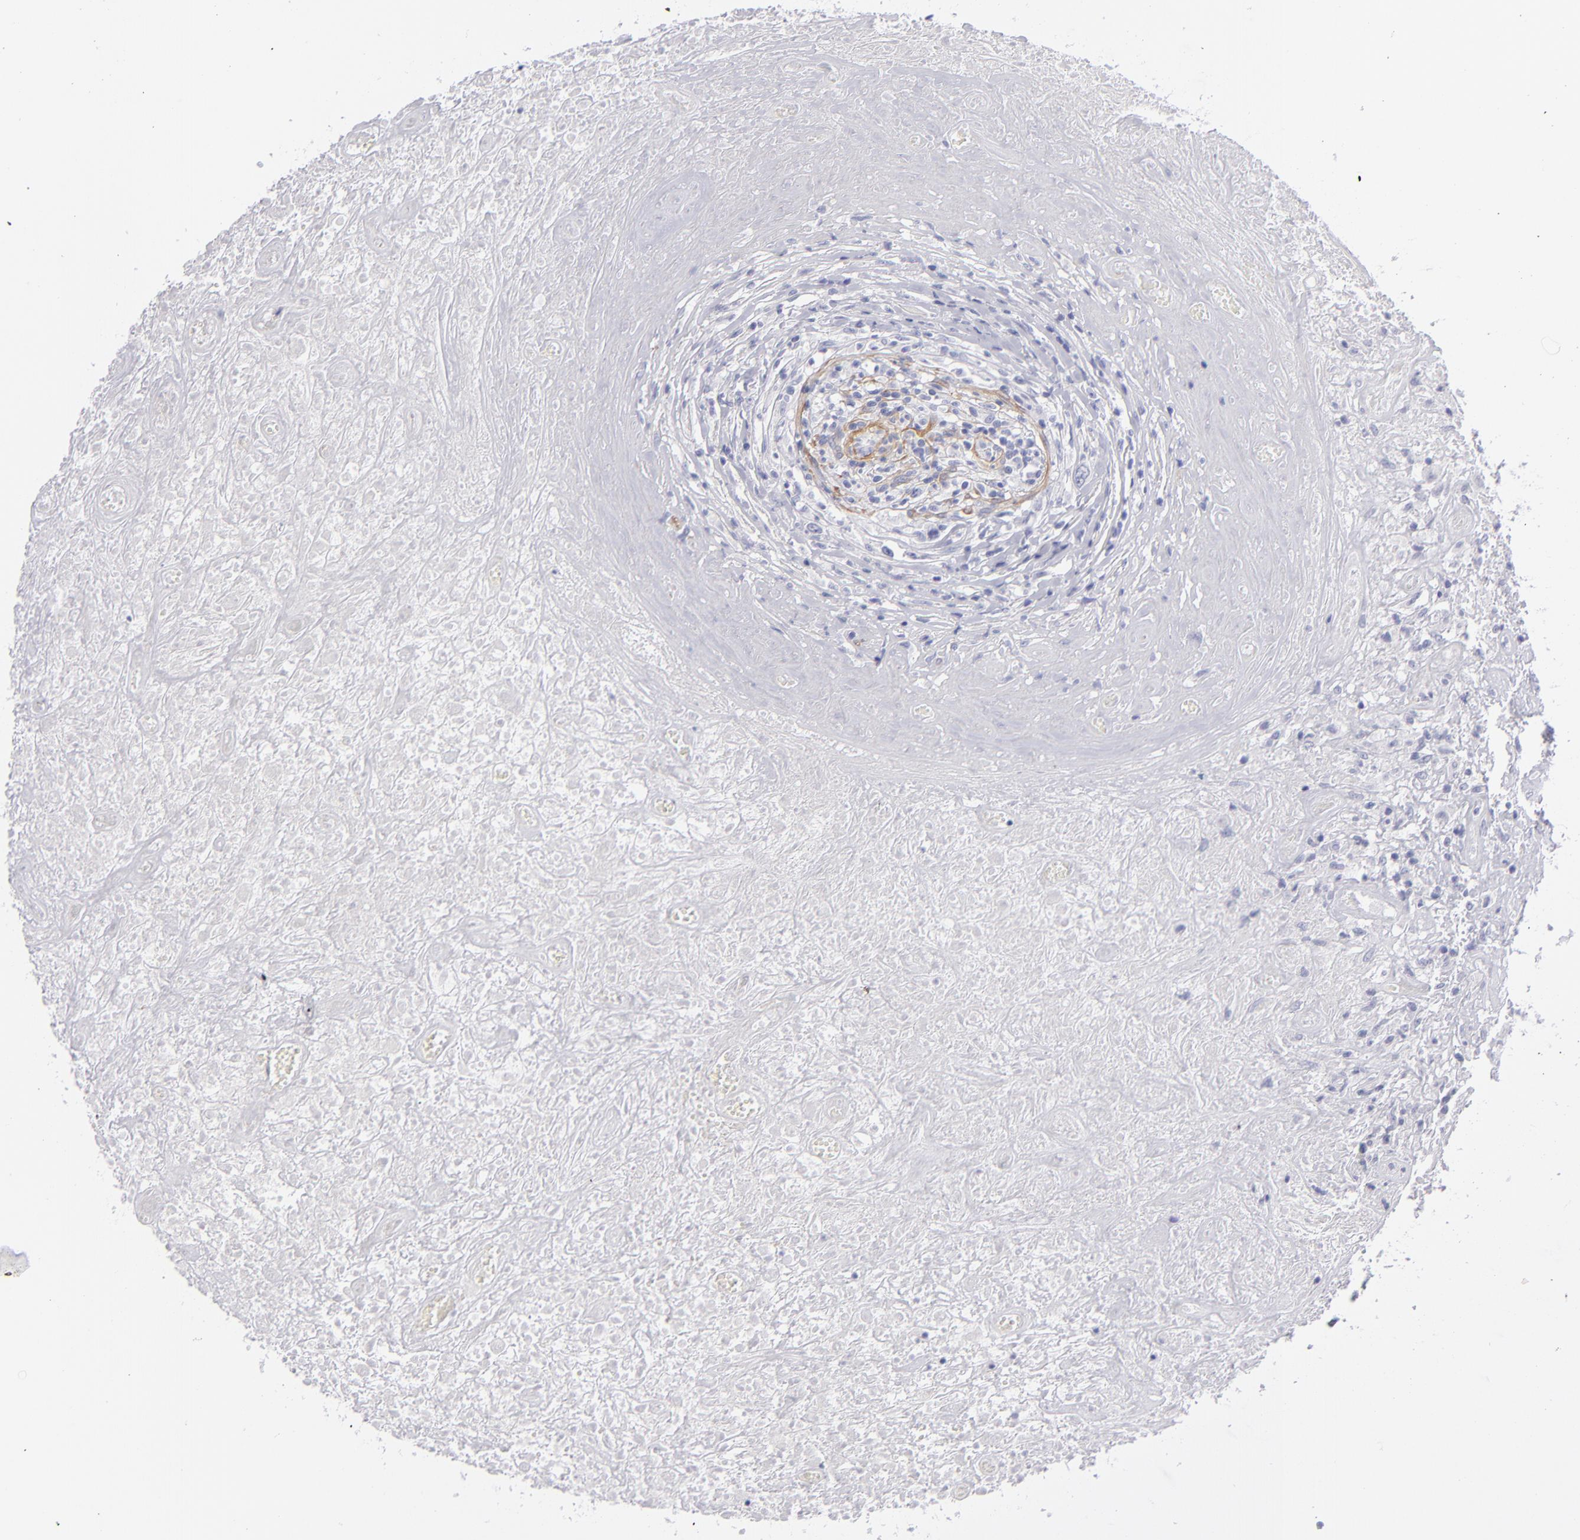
{"staining": {"intensity": "negative", "quantity": "none", "location": "none"}, "tissue": "lymphoma", "cell_type": "Tumor cells", "image_type": "cancer", "snomed": [{"axis": "morphology", "description": "Hodgkin's disease, NOS"}, {"axis": "topography", "description": "Lymph node"}], "caption": "The histopathology image reveals no staining of tumor cells in lymphoma.", "gene": "MYH11", "patient": {"sex": "male", "age": 46}}